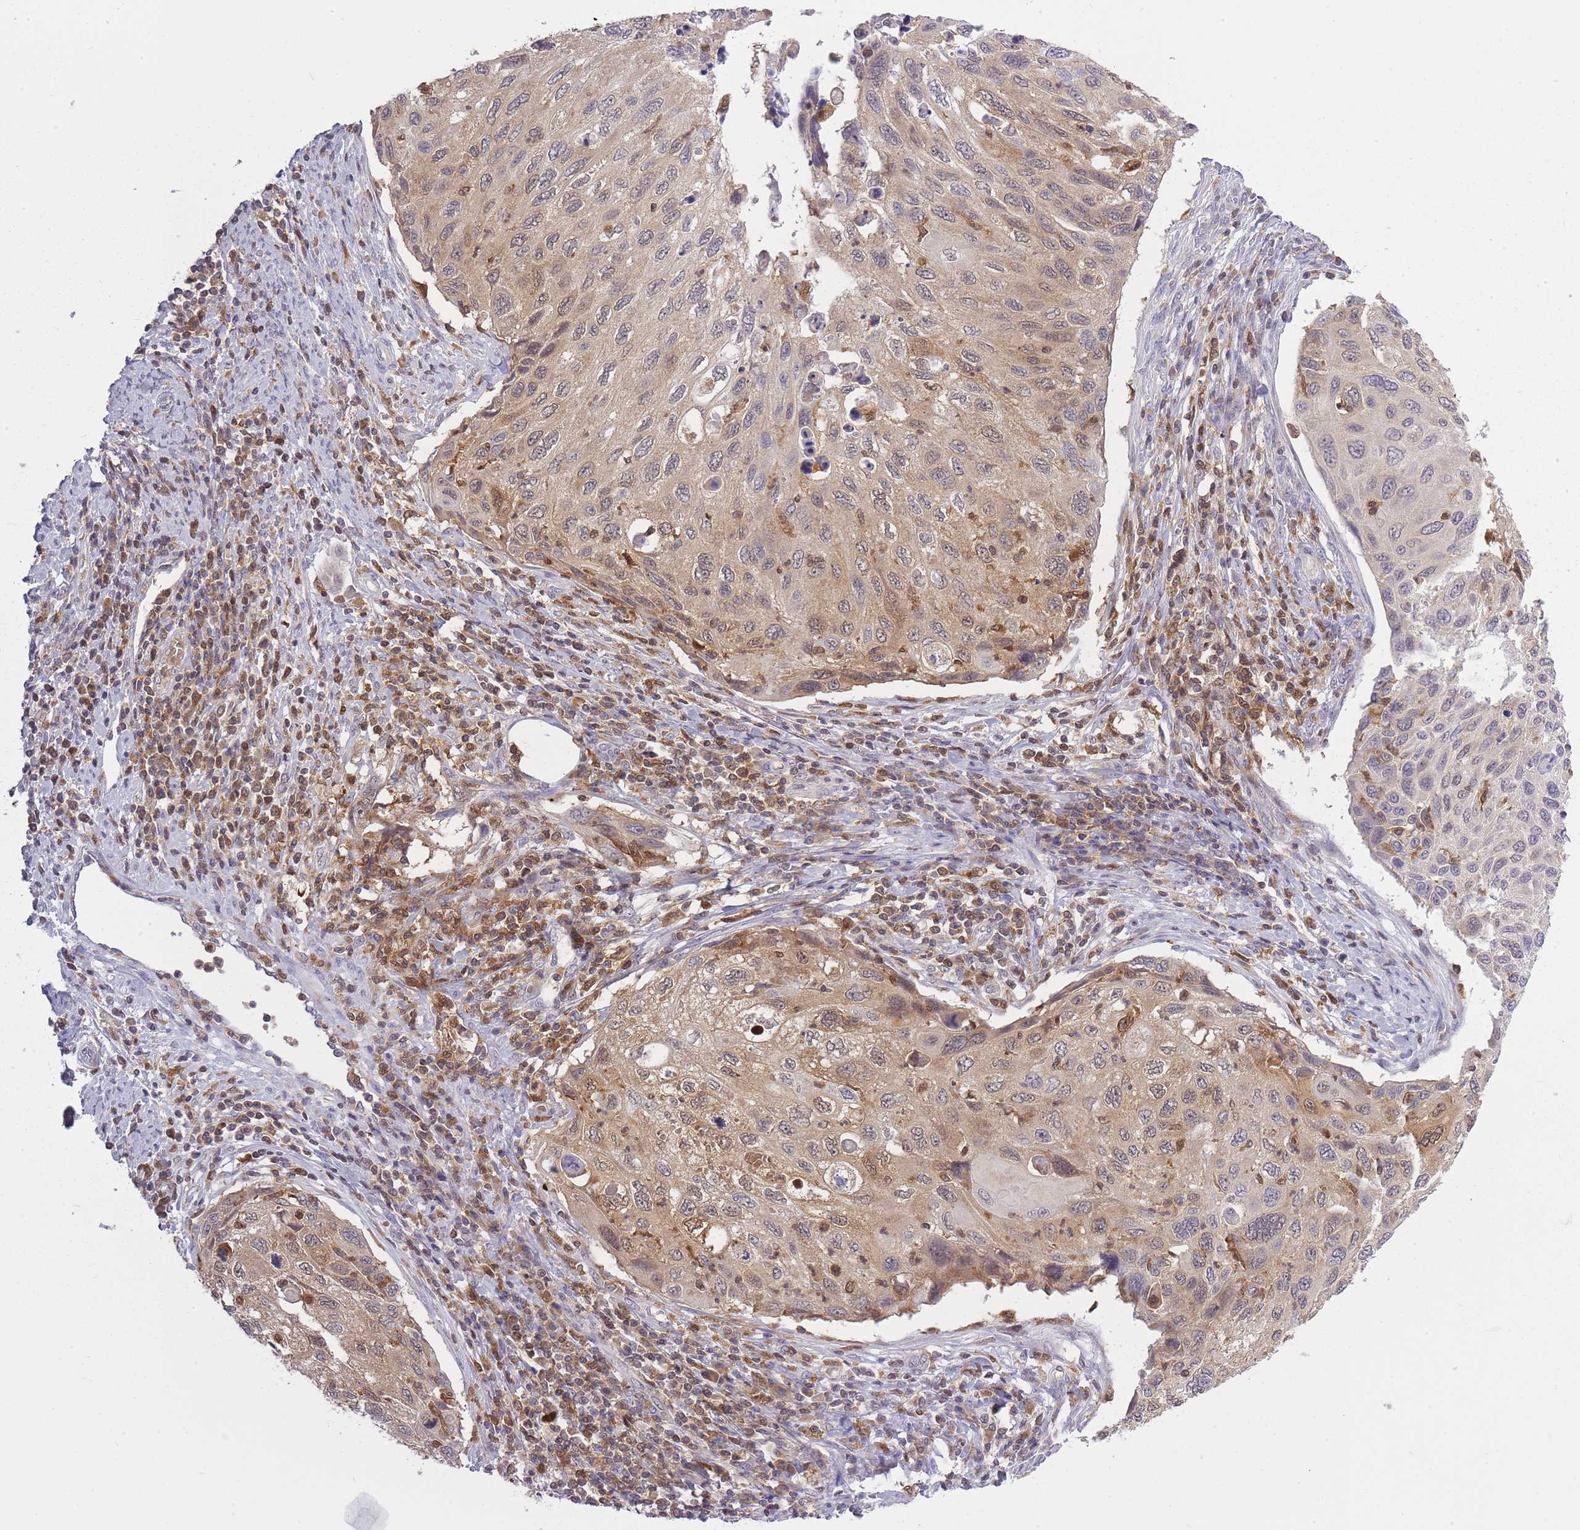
{"staining": {"intensity": "weak", "quantity": "25%-75%", "location": "cytoplasmic/membranous,nuclear"}, "tissue": "cervical cancer", "cell_type": "Tumor cells", "image_type": "cancer", "snomed": [{"axis": "morphology", "description": "Squamous cell carcinoma, NOS"}, {"axis": "topography", "description": "Cervix"}], "caption": "The photomicrograph demonstrates immunohistochemical staining of cervical cancer. There is weak cytoplasmic/membranous and nuclear positivity is seen in about 25%-75% of tumor cells.", "gene": "CXorf38", "patient": {"sex": "female", "age": 70}}